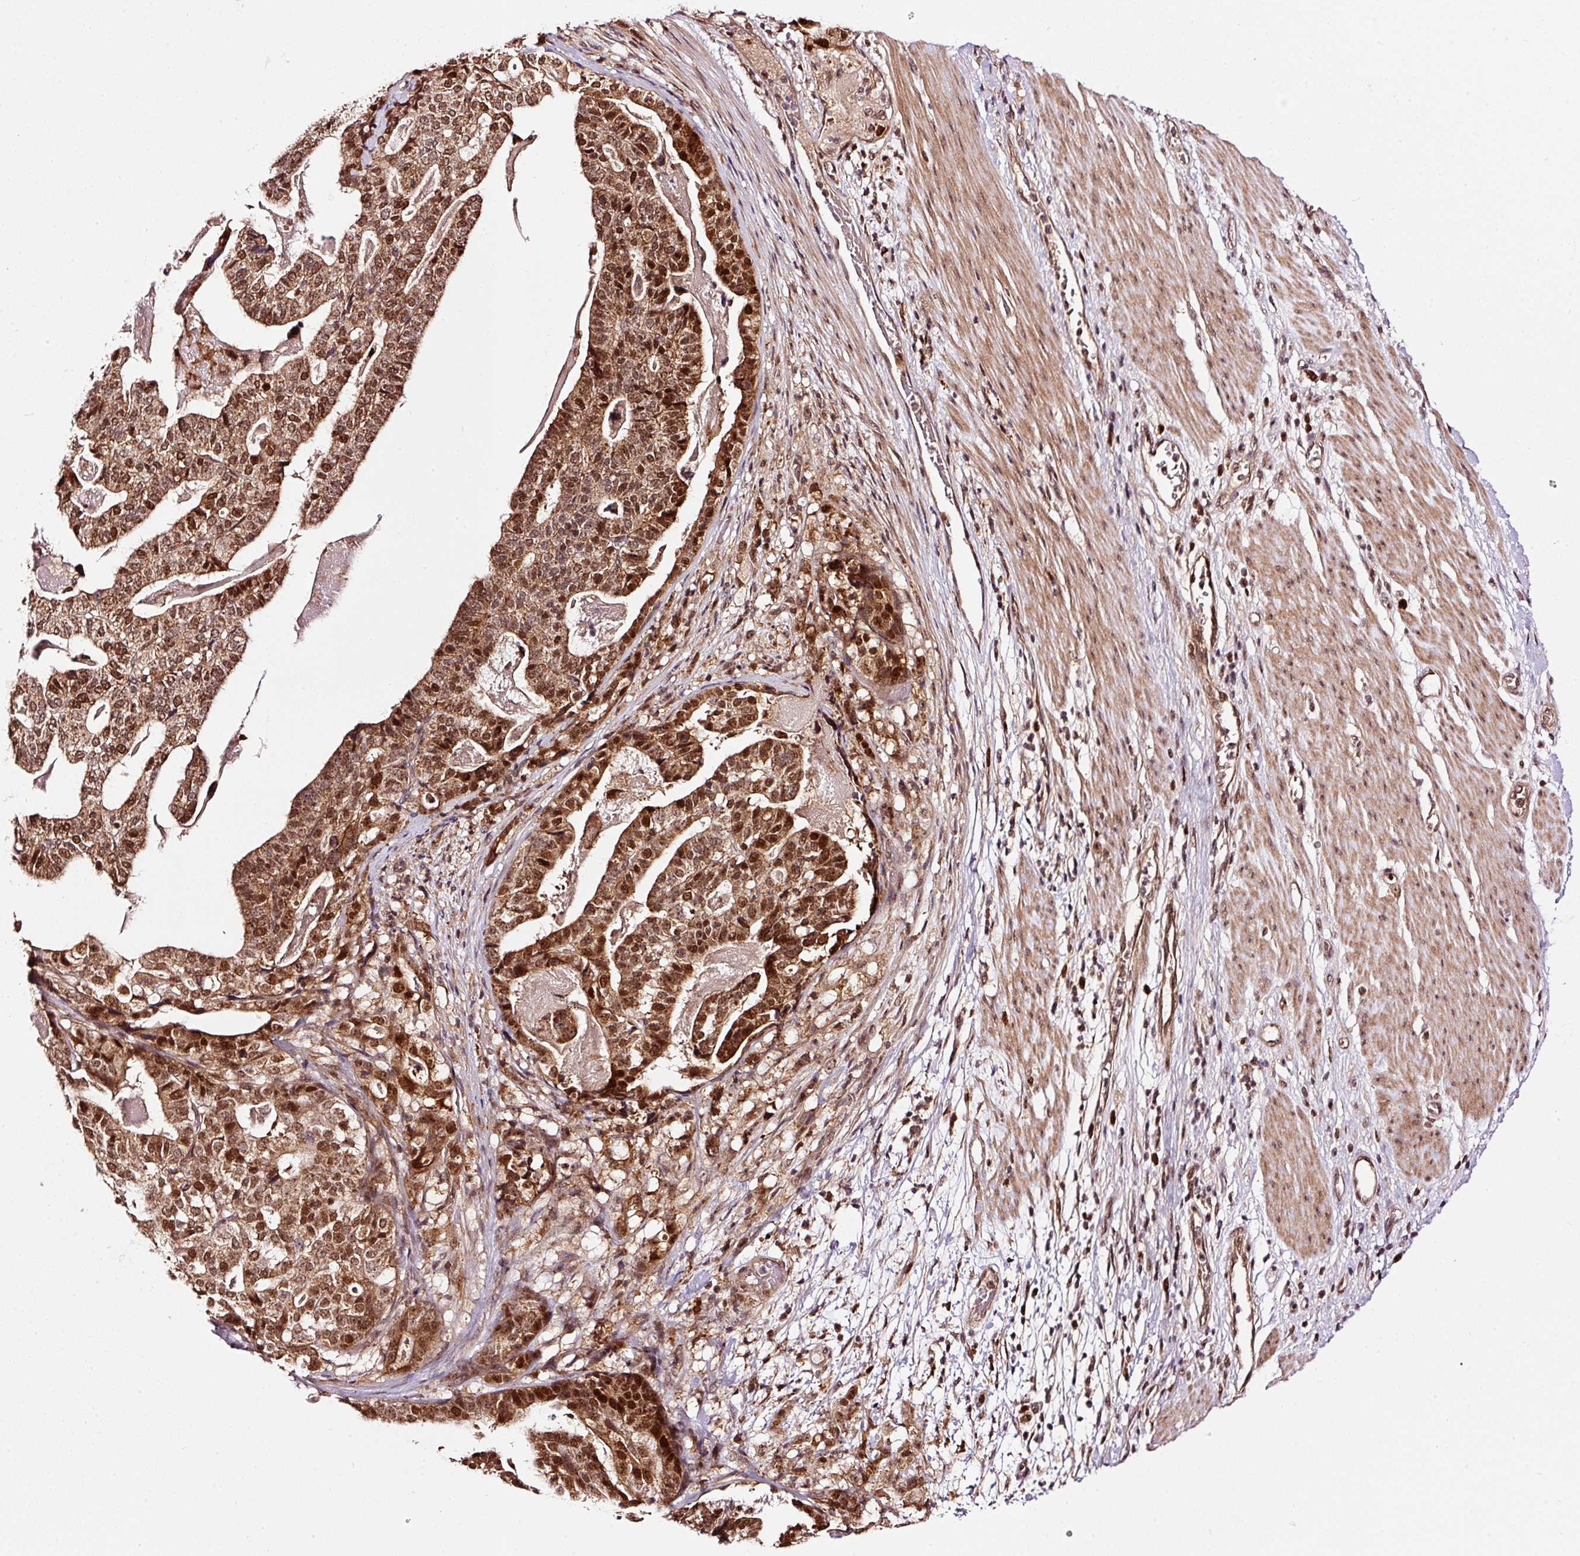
{"staining": {"intensity": "strong", "quantity": ">75%", "location": "cytoplasmic/membranous,nuclear"}, "tissue": "stomach cancer", "cell_type": "Tumor cells", "image_type": "cancer", "snomed": [{"axis": "morphology", "description": "Adenocarcinoma, NOS"}, {"axis": "topography", "description": "Stomach"}], "caption": "Tumor cells display high levels of strong cytoplasmic/membranous and nuclear staining in approximately >75% of cells in adenocarcinoma (stomach). The protein is stained brown, and the nuclei are stained in blue (DAB (3,3'-diaminobenzidine) IHC with brightfield microscopy, high magnification).", "gene": "RFC4", "patient": {"sex": "male", "age": 48}}